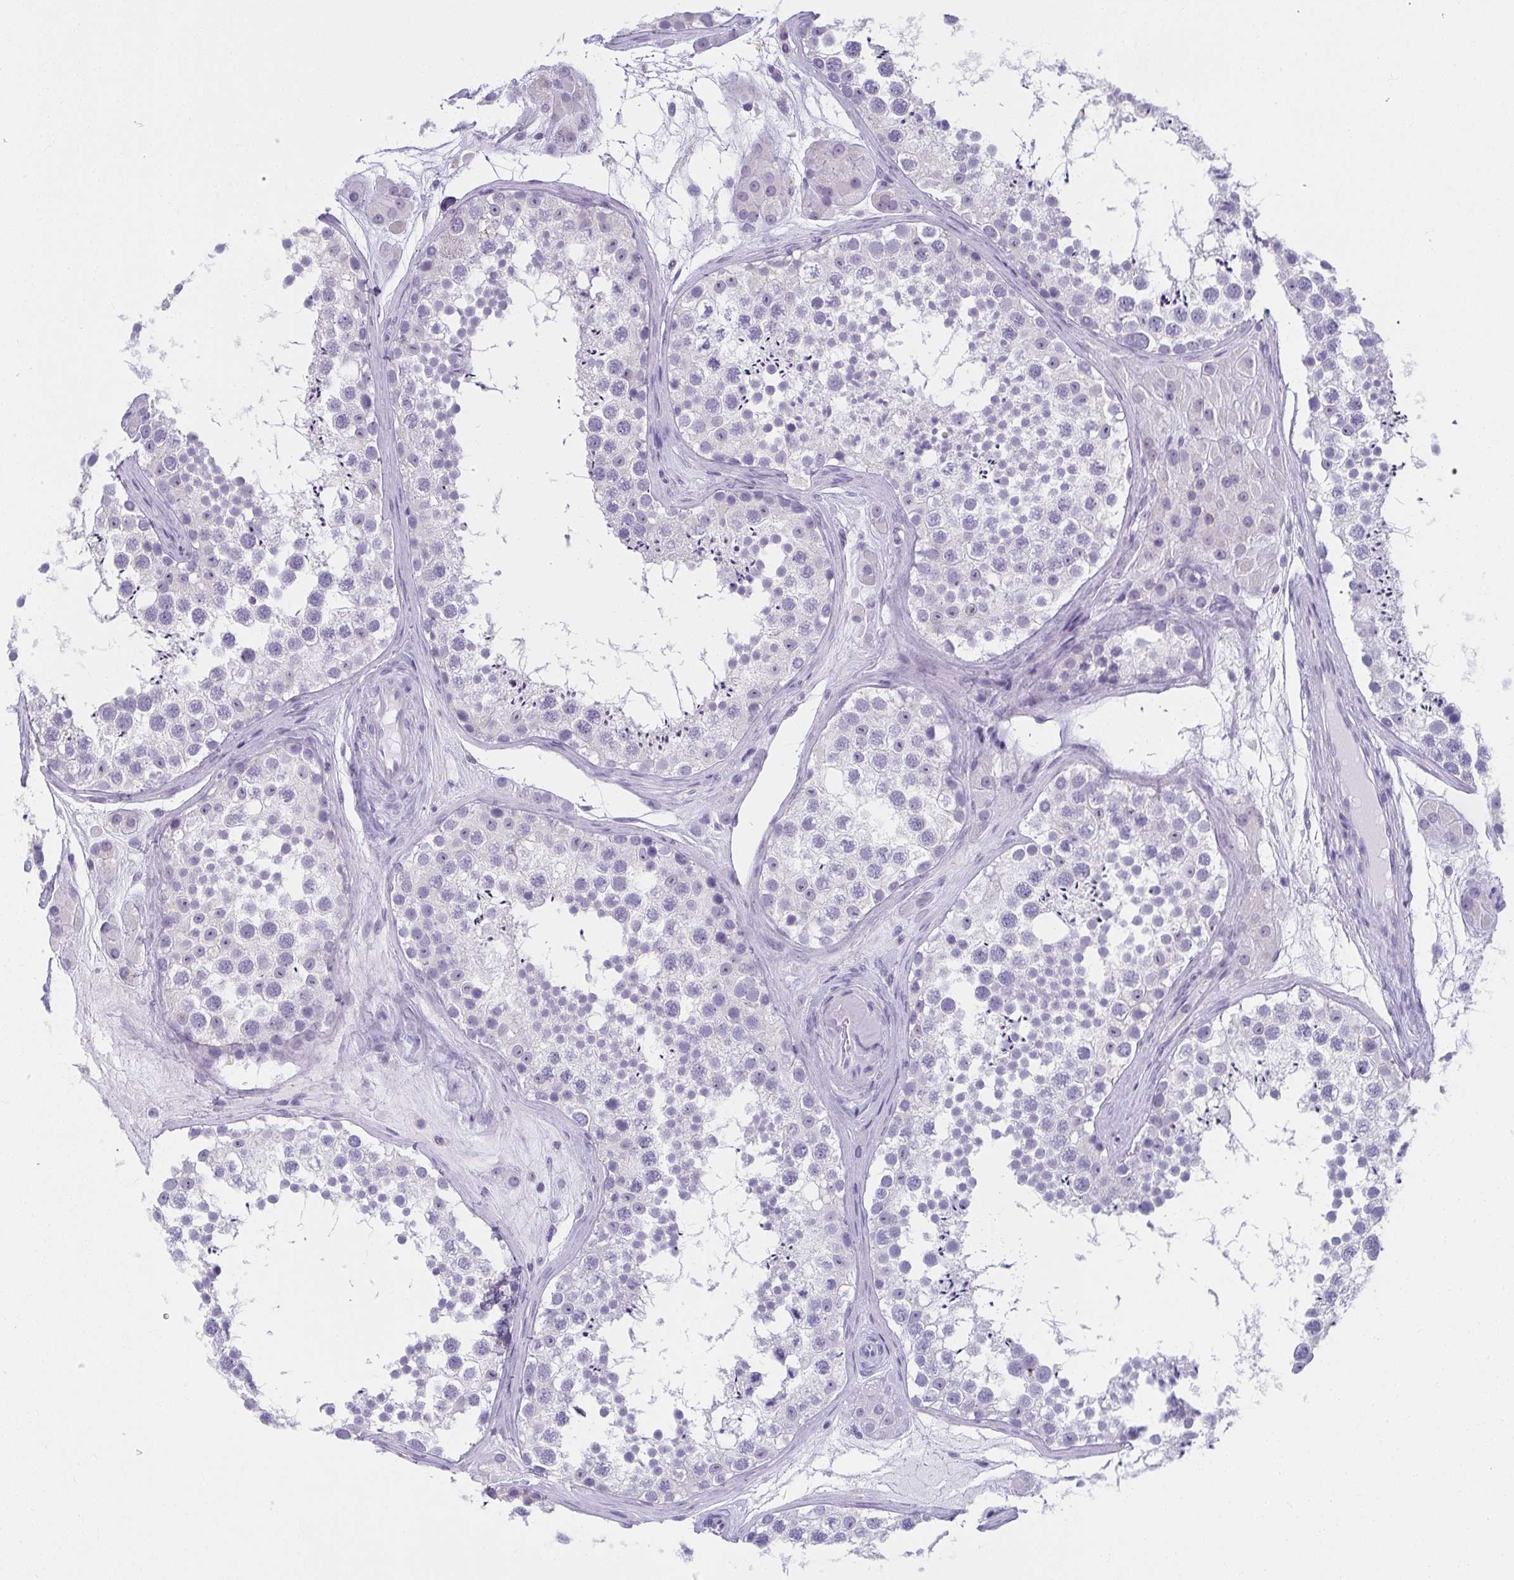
{"staining": {"intensity": "negative", "quantity": "none", "location": "none"}, "tissue": "testis", "cell_type": "Cells in seminiferous ducts", "image_type": "normal", "snomed": [{"axis": "morphology", "description": "Normal tissue, NOS"}, {"axis": "topography", "description": "Testis"}], "caption": "Immunohistochemical staining of unremarkable testis exhibits no significant positivity in cells in seminiferous ducts.", "gene": "MOBP", "patient": {"sex": "male", "age": 41}}